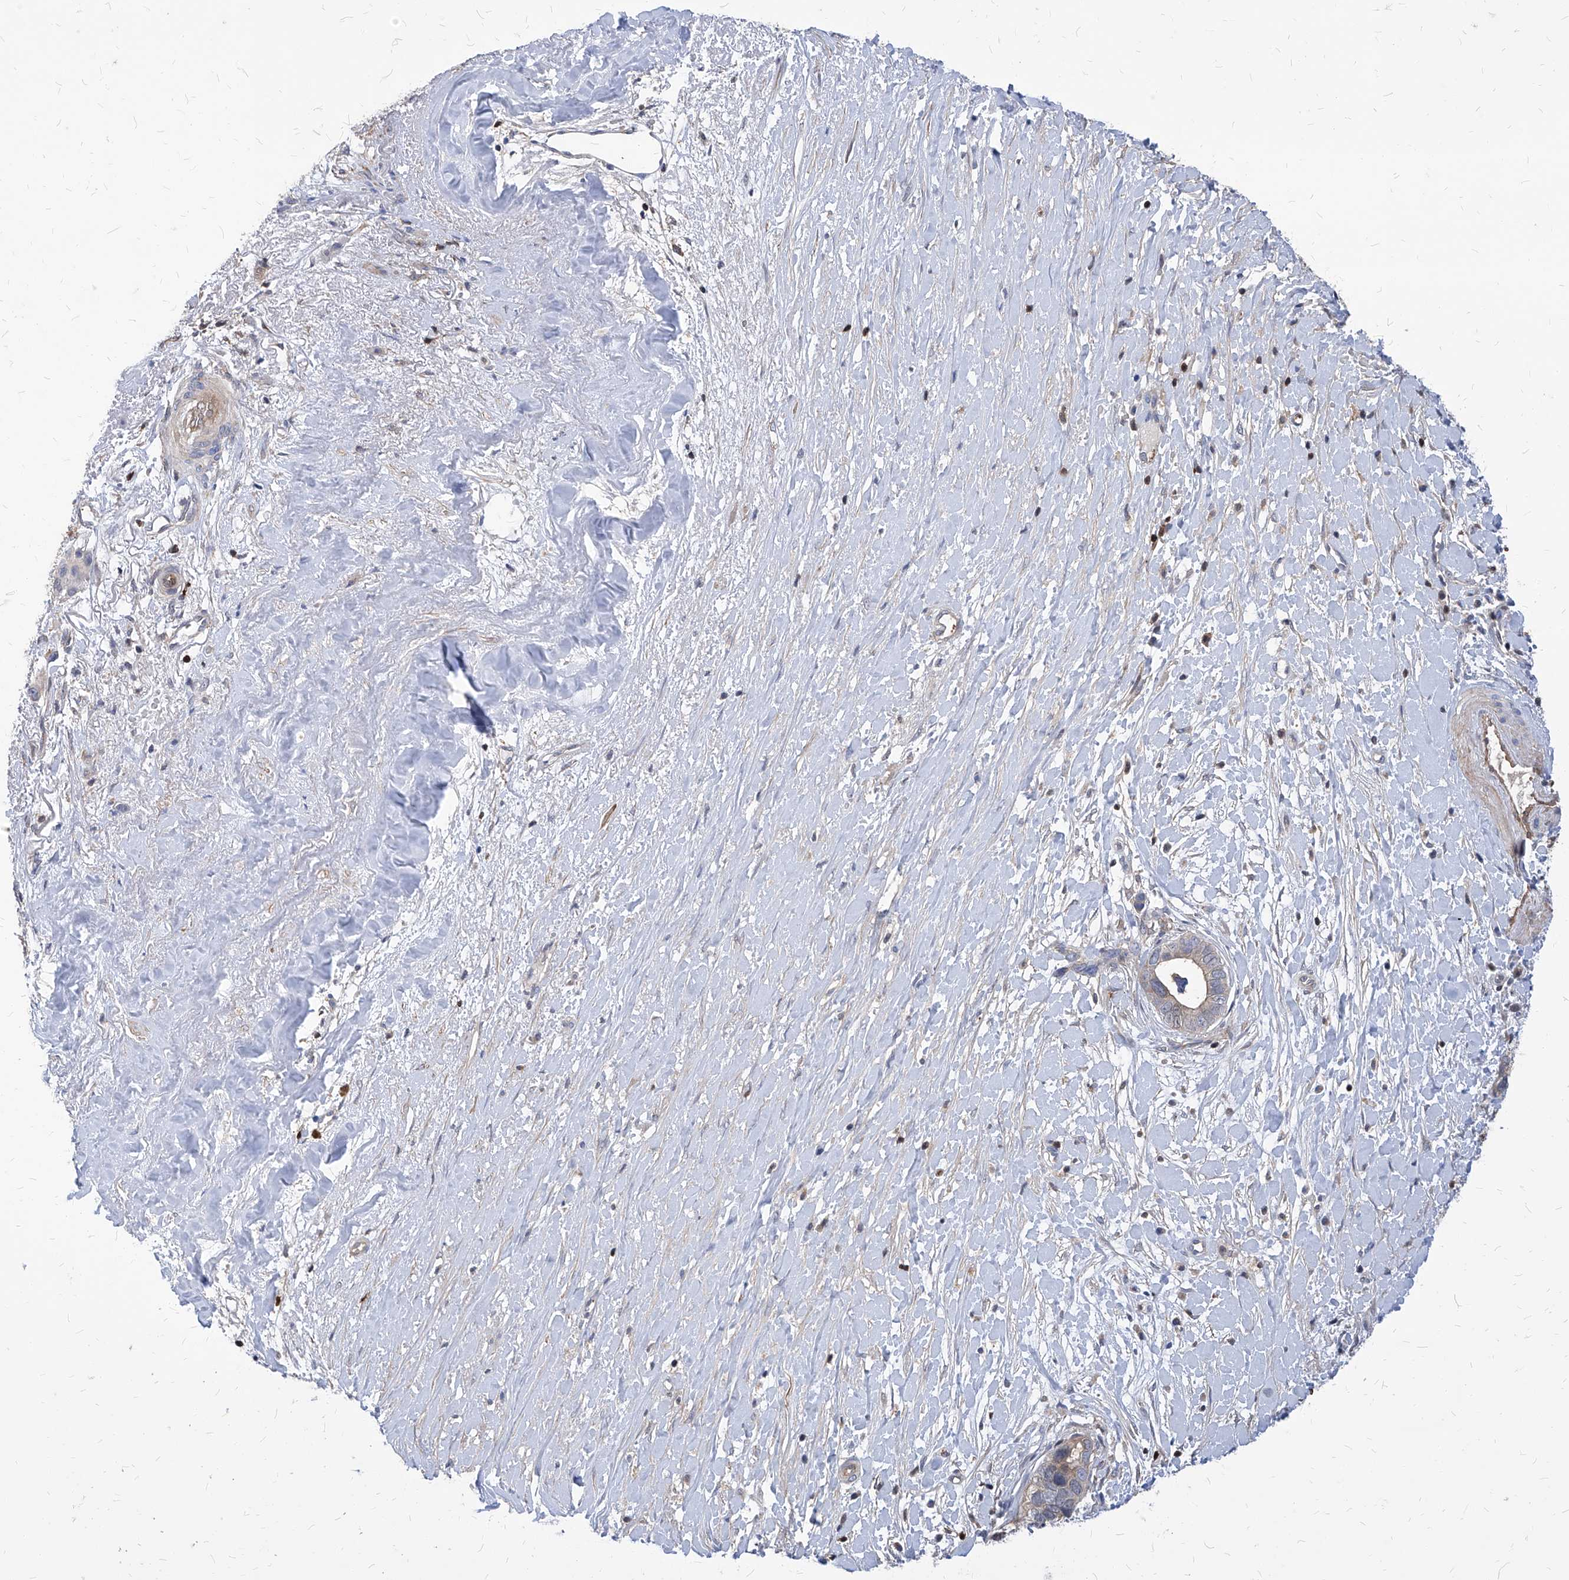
{"staining": {"intensity": "negative", "quantity": "none", "location": "none"}, "tissue": "liver cancer", "cell_type": "Tumor cells", "image_type": "cancer", "snomed": [{"axis": "morphology", "description": "Cholangiocarcinoma"}, {"axis": "topography", "description": "Liver"}], "caption": "Tumor cells are negative for protein expression in human cholangiocarcinoma (liver).", "gene": "ABRACL", "patient": {"sex": "female", "age": 79}}